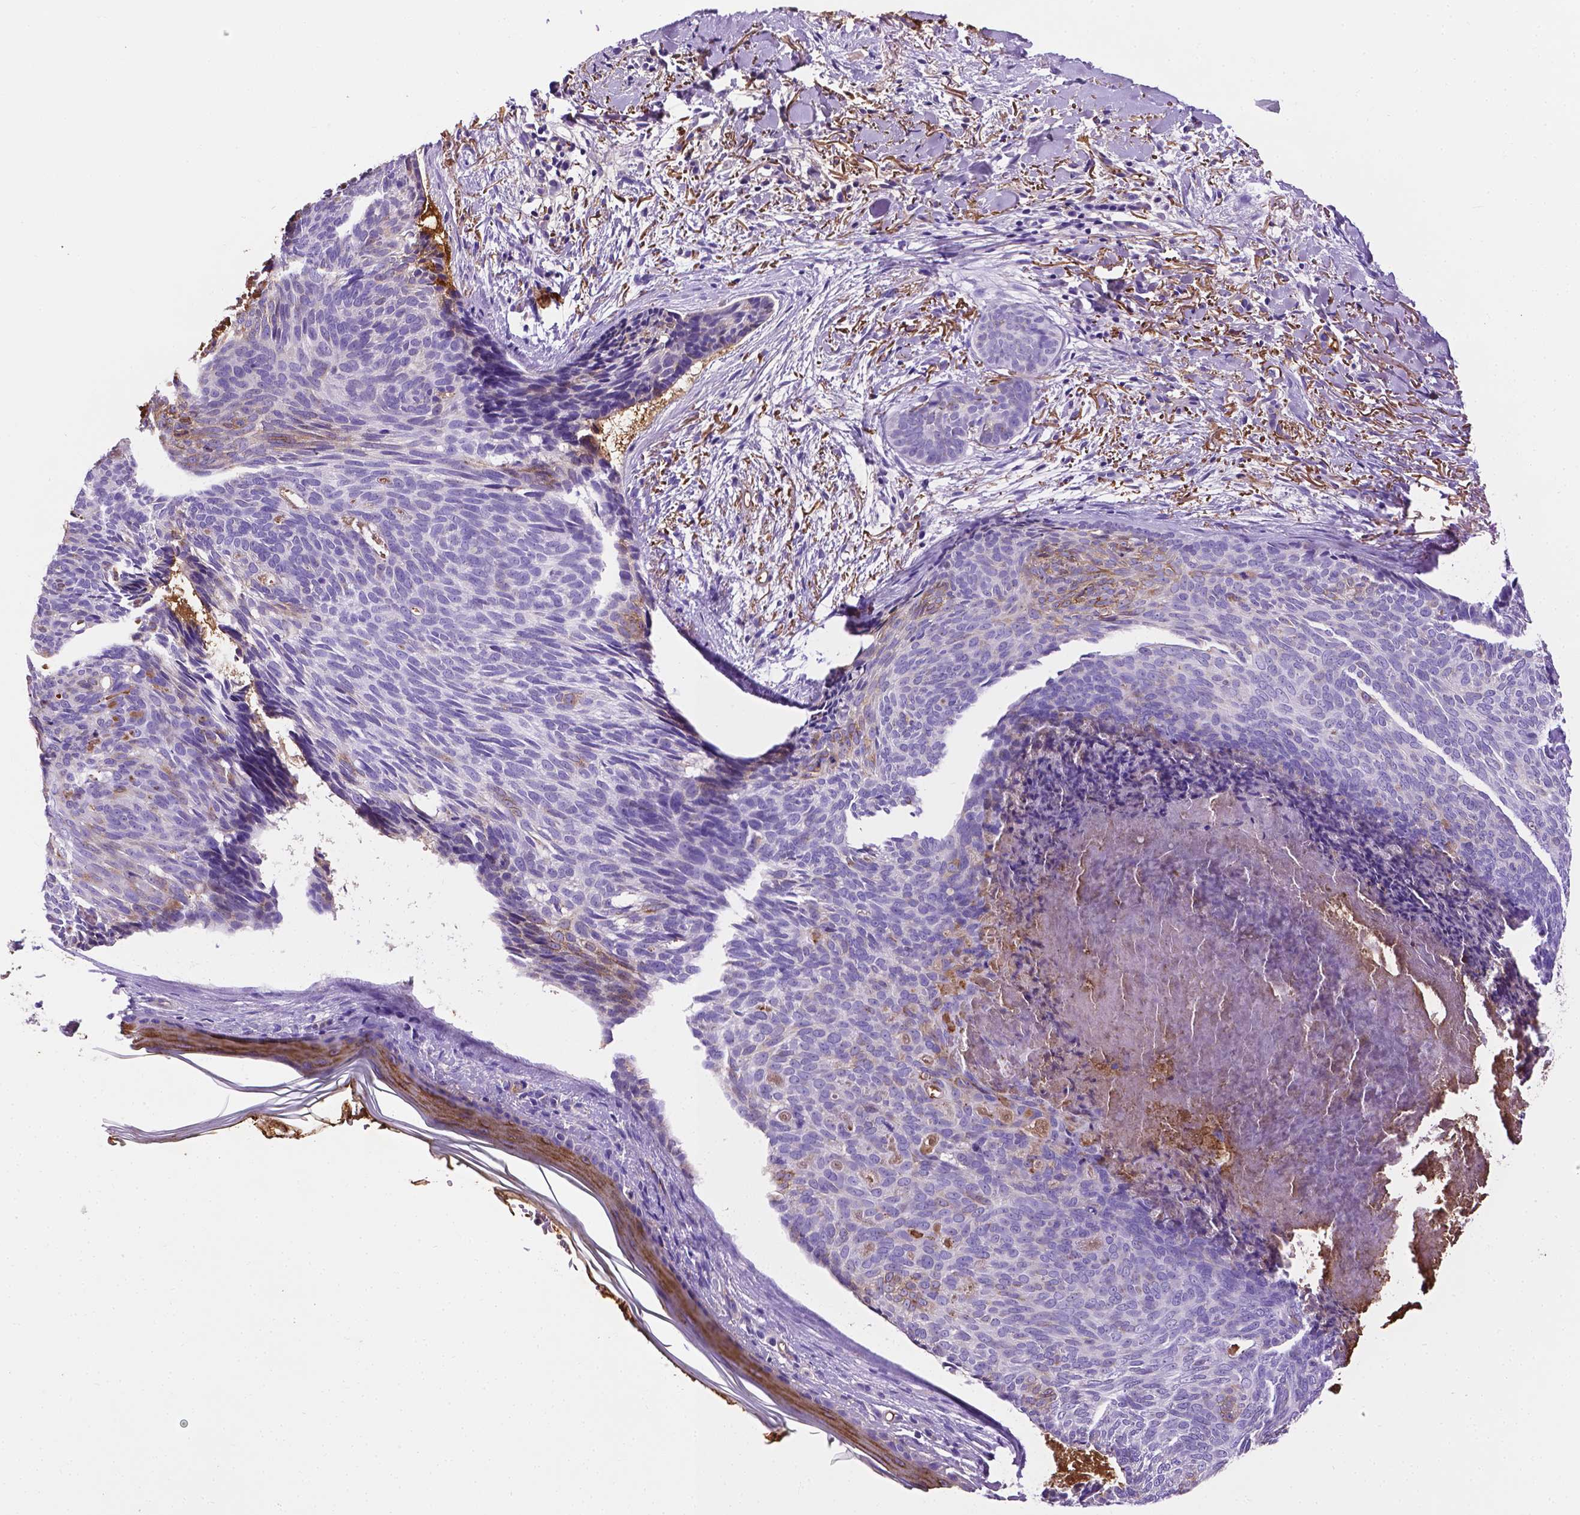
{"staining": {"intensity": "negative", "quantity": "none", "location": "none"}, "tissue": "skin cancer", "cell_type": "Tumor cells", "image_type": "cancer", "snomed": [{"axis": "morphology", "description": "Basal cell carcinoma"}, {"axis": "topography", "description": "Skin"}], "caption": "DAB (3,3'-diaminobenzidine) immunohistochemical staining of skin basal cell carcinoma exhibits no significant staining in tumor cells.", "gene": "APOE", "patient": {"sex": "female", "age": 82}}